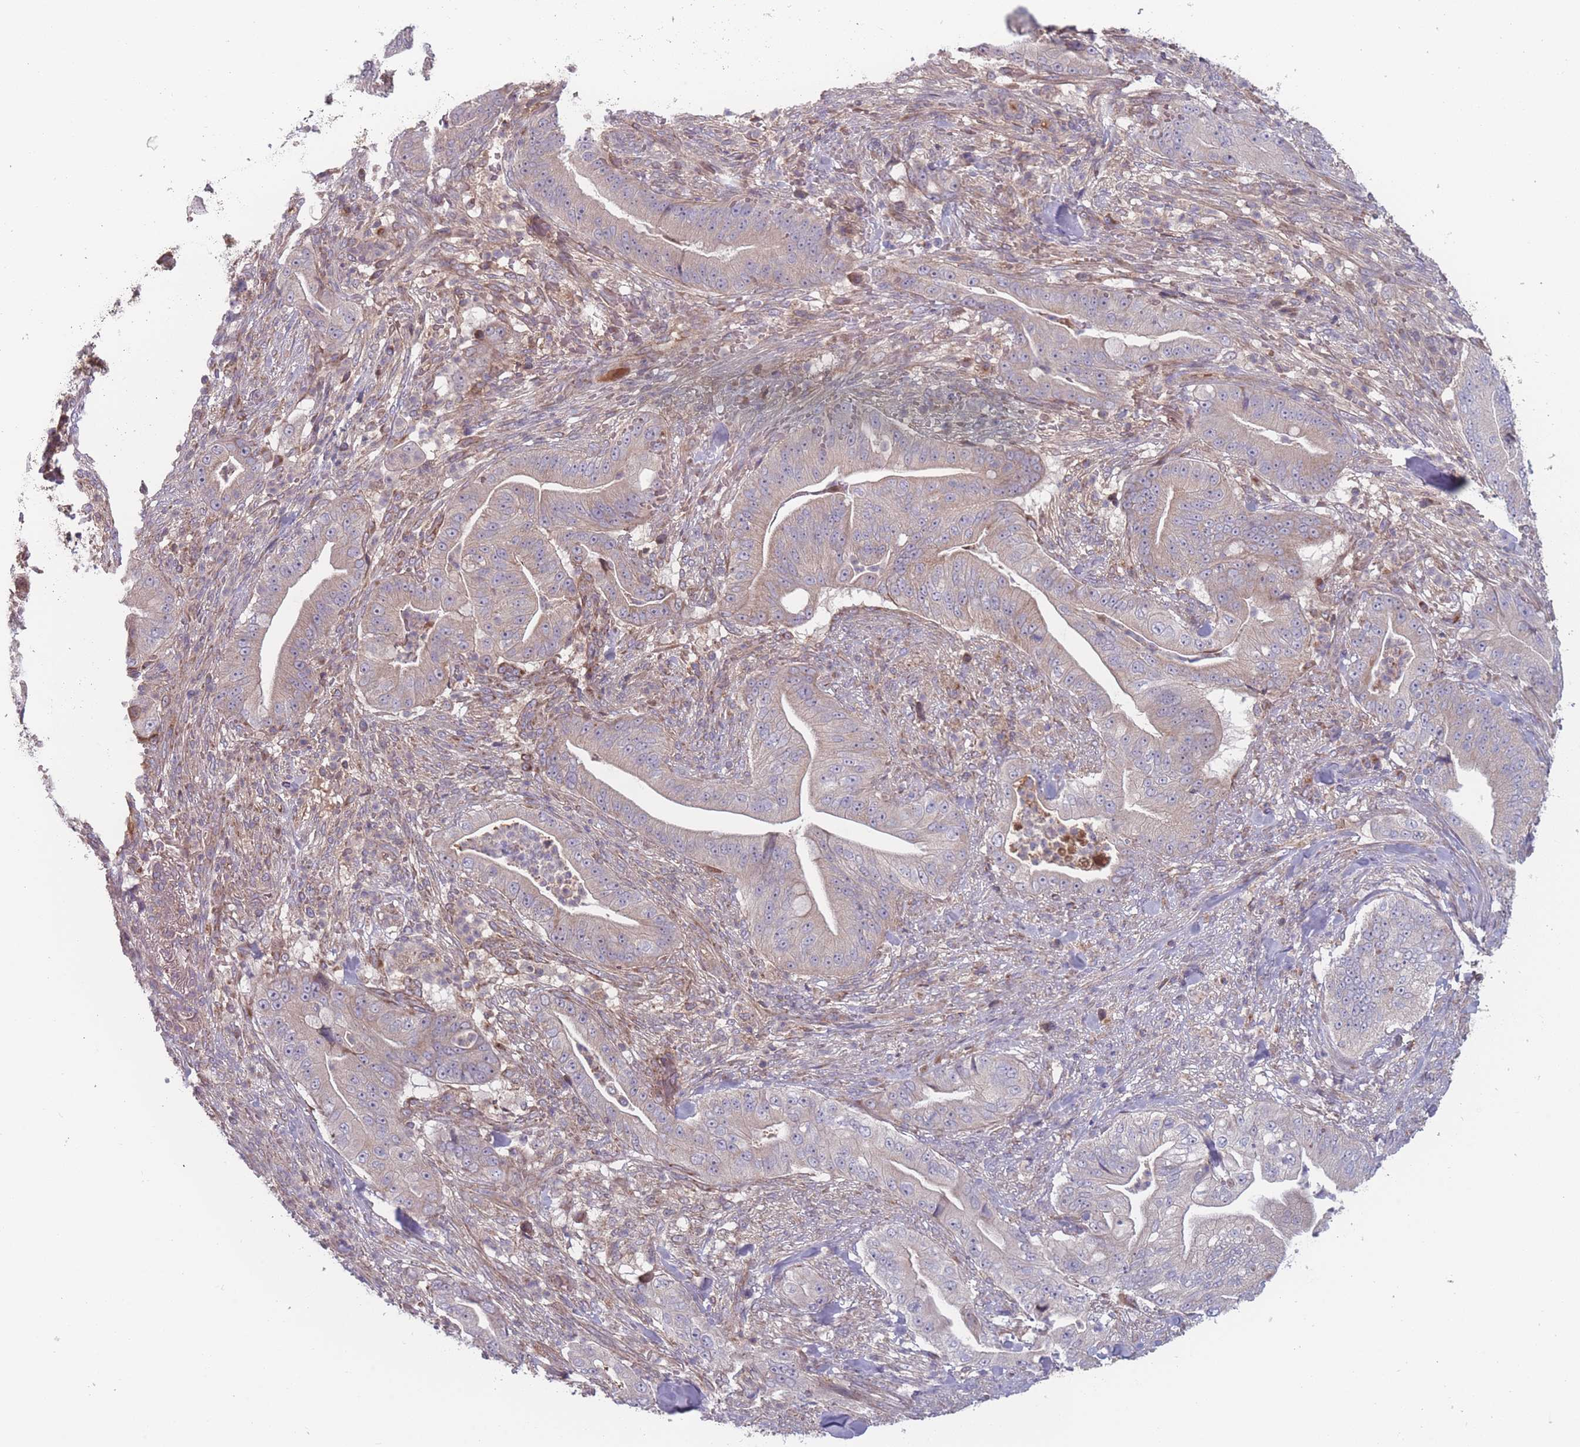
{"staining": {"intensity": "weak", "quantity": "<25%", "location": "cytoplasmic/membranous"}, "tissue": "pancreatic cancer", "cell_type": "Tumor cells", "image_type": "cancer", "snomed": [{"axis": "morphology", "description": "Adenocarcinoma, NOS"}, {"axis": "topography", "description": "Pancreas"}], "caption": "An image of pancreatic adenocarcinoma stained for a protein reveals no brown staining in tumor cells.", "gene": "ATP5MG", "patient": {"sex": "male", "age": 71}}